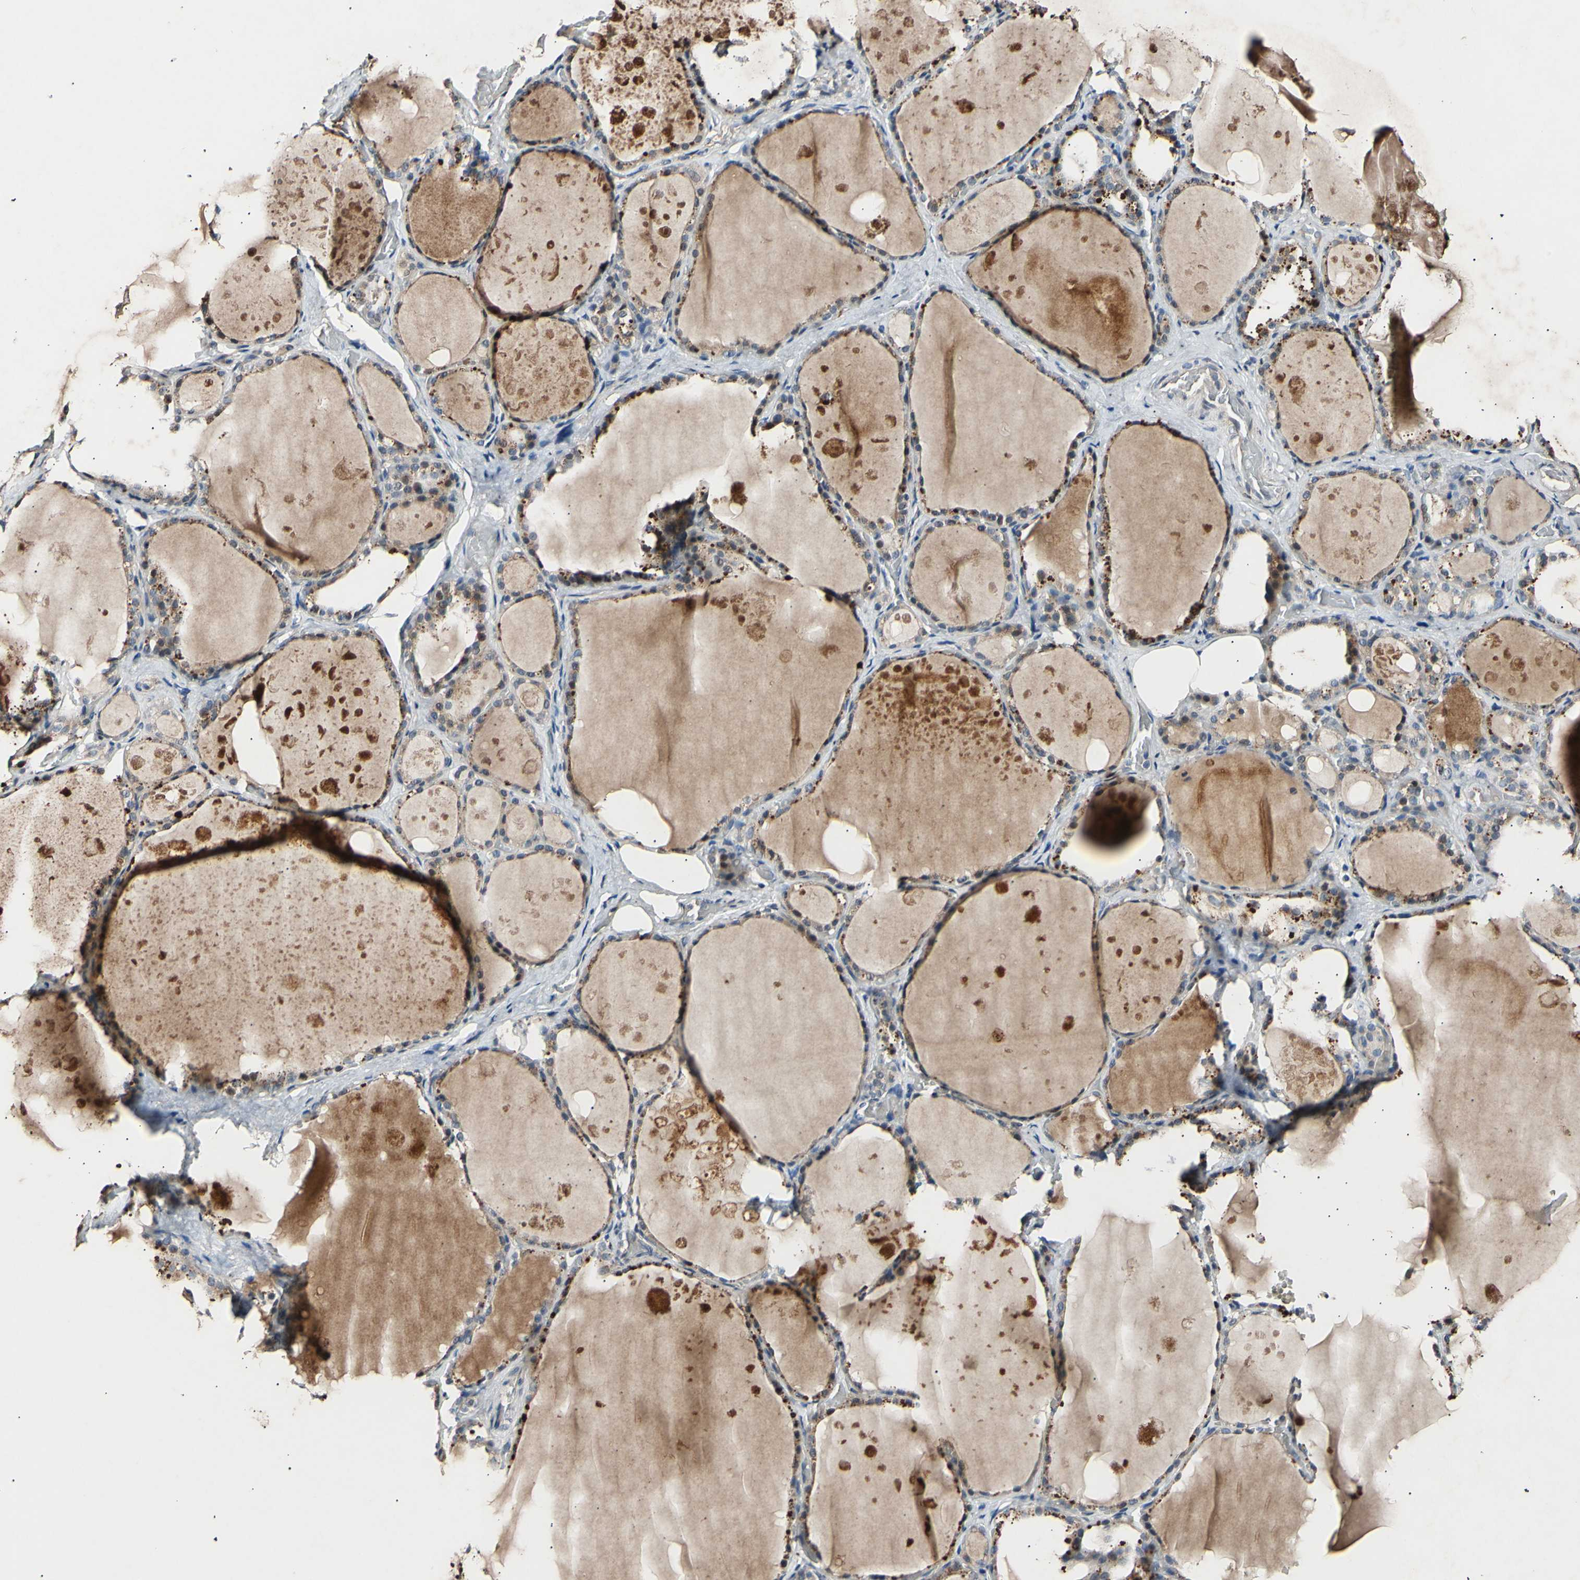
{"staining": {"intensity": "weak", "quantity": "25%-75%", "location": "cytoplasmic/membranous"}, "tissue": "thyroid gland", "cell_type": "Glandular cells", "image_type": "normal", "snomed": [{"axis": "morphology", "description": "Normal tissue, NOS"}, {"axis": "topography", "description": "Thyroid gland"}], "caption": "DAB (3,3'-diaminobenzidine) immunohistochemical staining of unremarkable thyroid gland displays weak cytoplasmic/membranous protein expression in approximately 25%-75% of glandular cells. The protein is shown in brown color, while the nuclei are stained blue.", "gene": "ADCY3", "patient": {"sex": "male", "age": 61}}